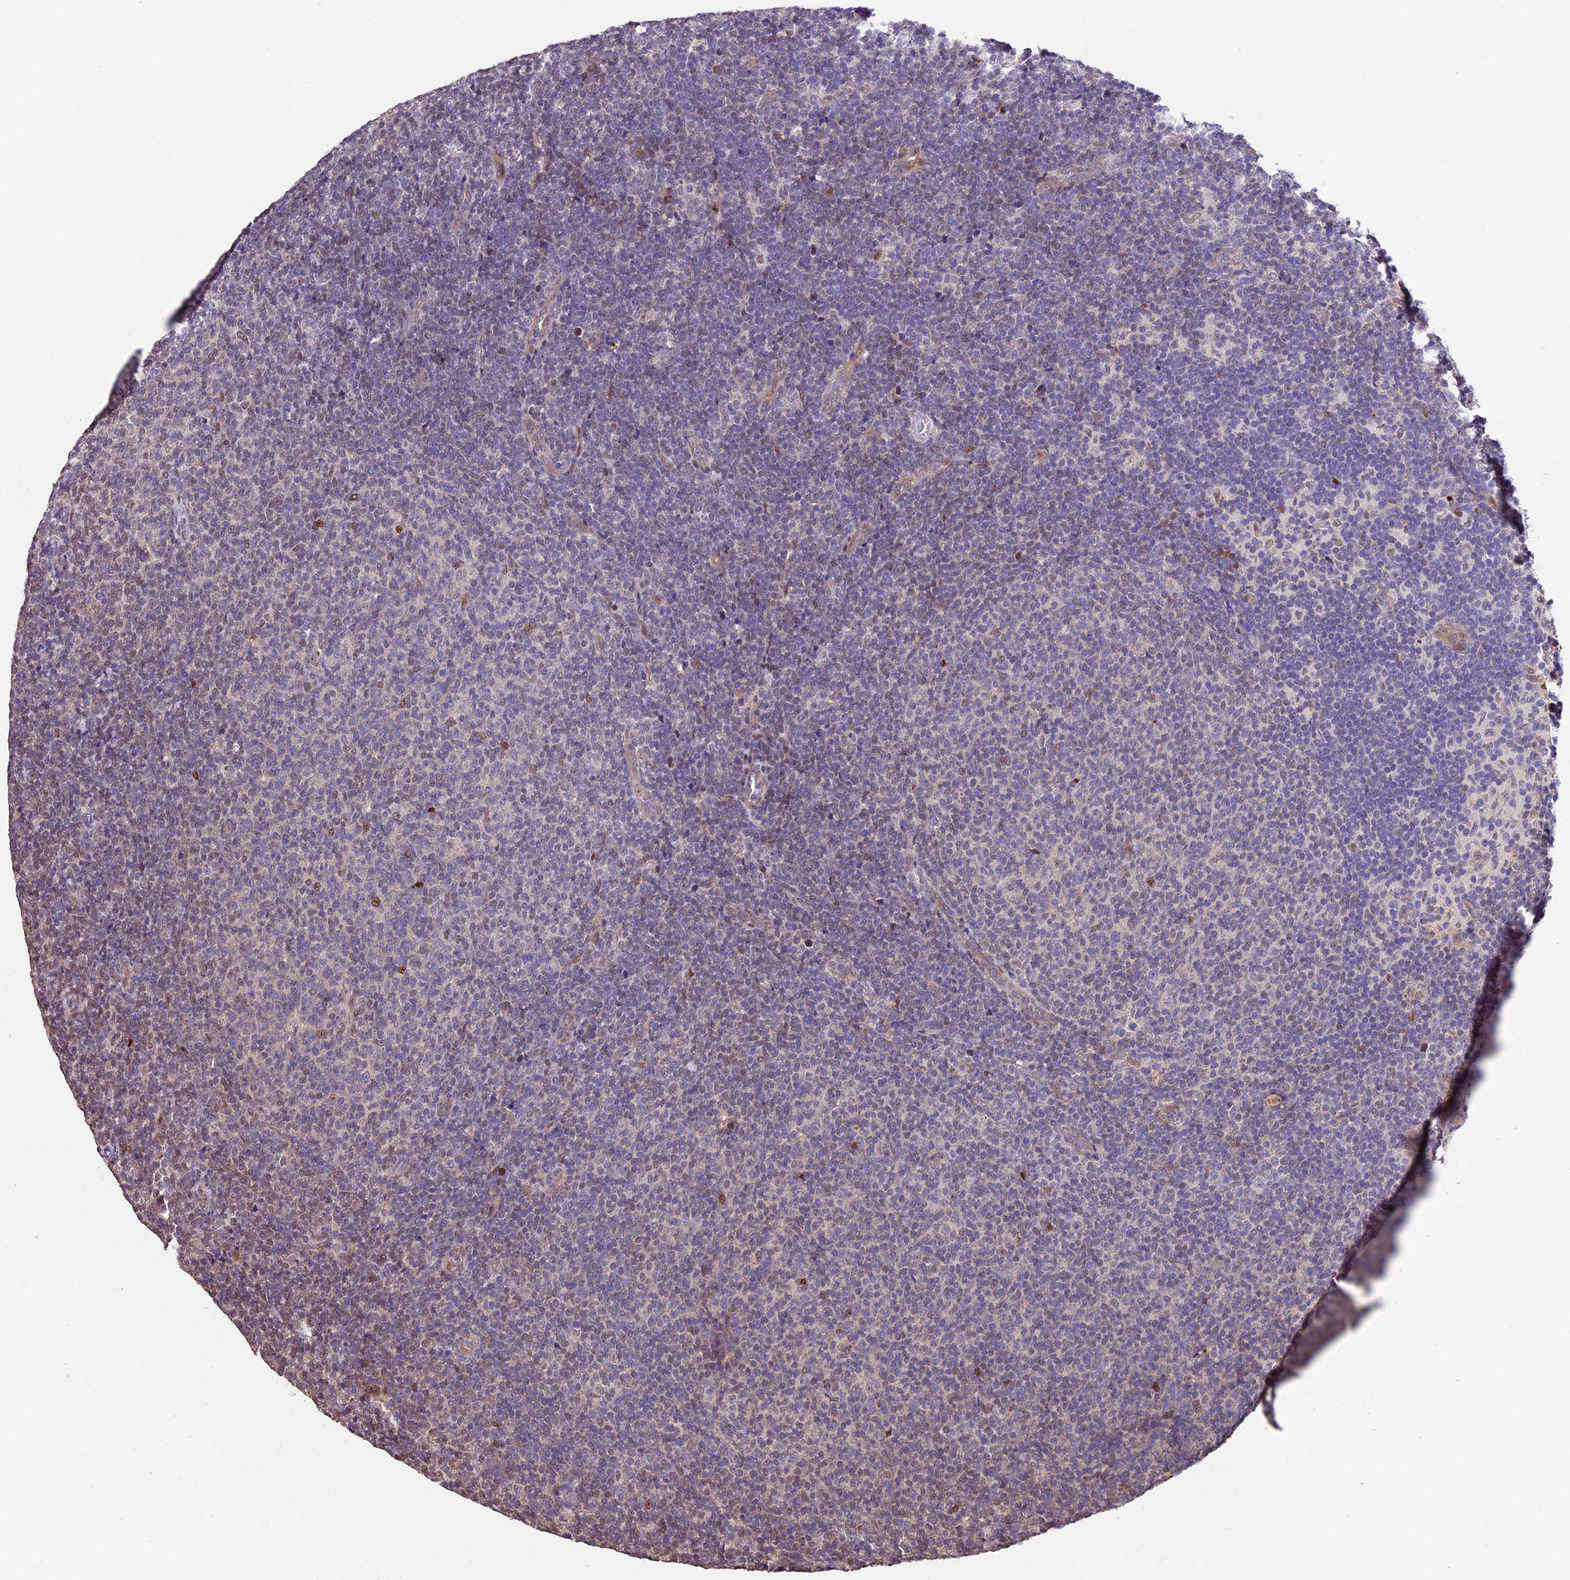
{"staining": {"intensity": "negative", "quantity": "none", "location": "none"}, "tissue": "lymphoma", "cell_type": "Tumor cells", "image_type": "cancer", "snomed": [{"axis": "morphology", "description": "Malignant lymphoma, non-Hodgkin's type, Low grade"}, {"axis": "topography", "description": "Lymph node"}], "caption": "Image shows no protein positivity in tumor cells of lymphoma tissue. (Stains: DAB immunohistochemistry (IHC) with hematoxylin counter stain, Microscopy: brightfield microscopy at high magnification).", "gene": "SBNO2", "patient": {"sex": "male", "age": 66}}